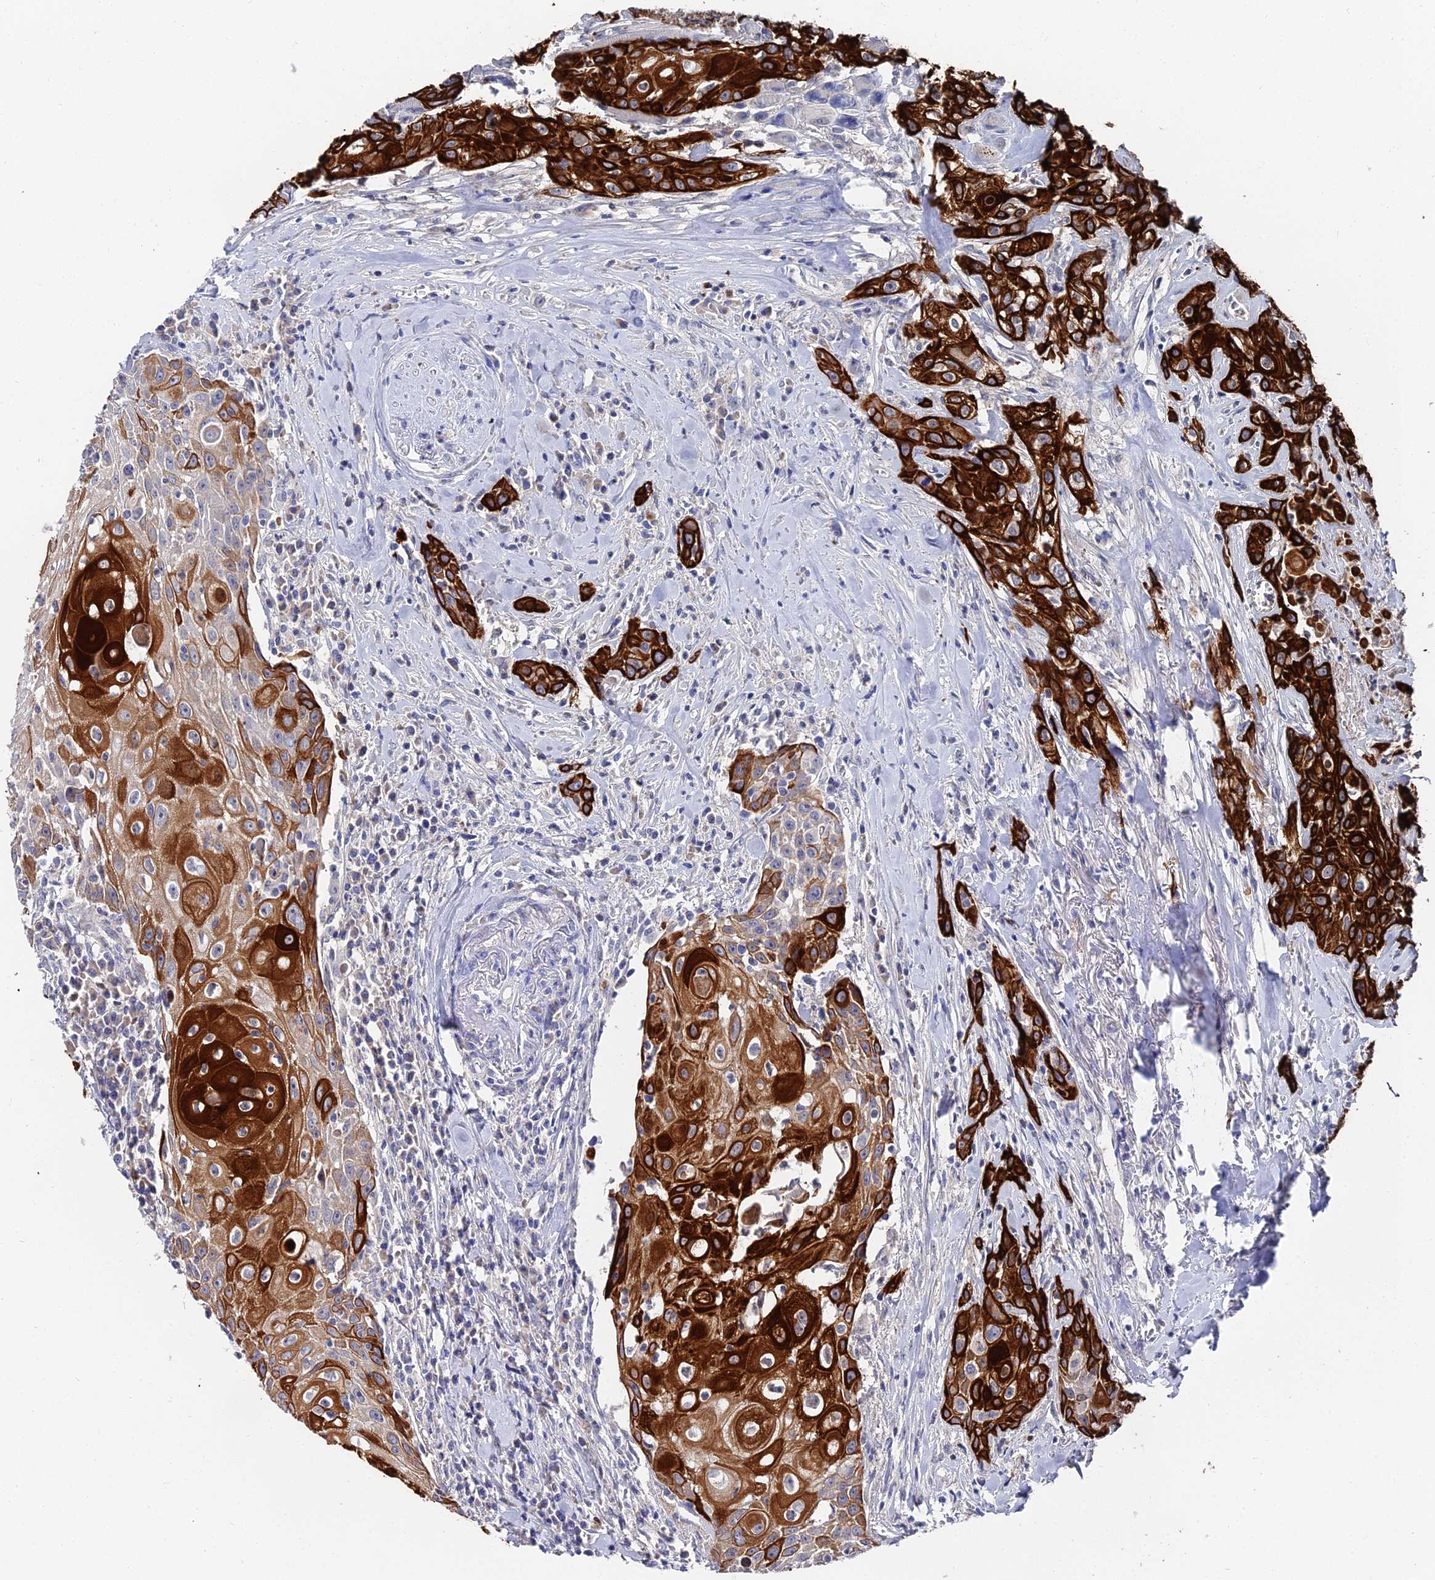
{"staining": {"intensity": "strong", "quantity": ">75%", "location": "cytoplasmic/membranous"}, "tissue": "head and neck cancer", "cell_type": "Tumor cells", "image_type": "cancer", "snomed": [{"axis": "morphology", "description": "Squamous cell carcinoma, NOS"}, {"axis": "topography", "description": "Oral tissue"}, {"axis": "topography", "description": "Head-Neck"}], "caption": "Squamous cell carcinoma (head and neck) tissue exhibits strong cytoplasmic/membranous positivity in about >75% of tumor cells, visualized by immunohistochemistry. The staining was performed using DAB (3,3'-diaminobenzidine) to visualize the protein expression in brown, while the nuclei were stained in blue with hematoxylin (Magnification: 20x).", "gene": "KRT17", "patient": {"sex": "female", "age": 82}}